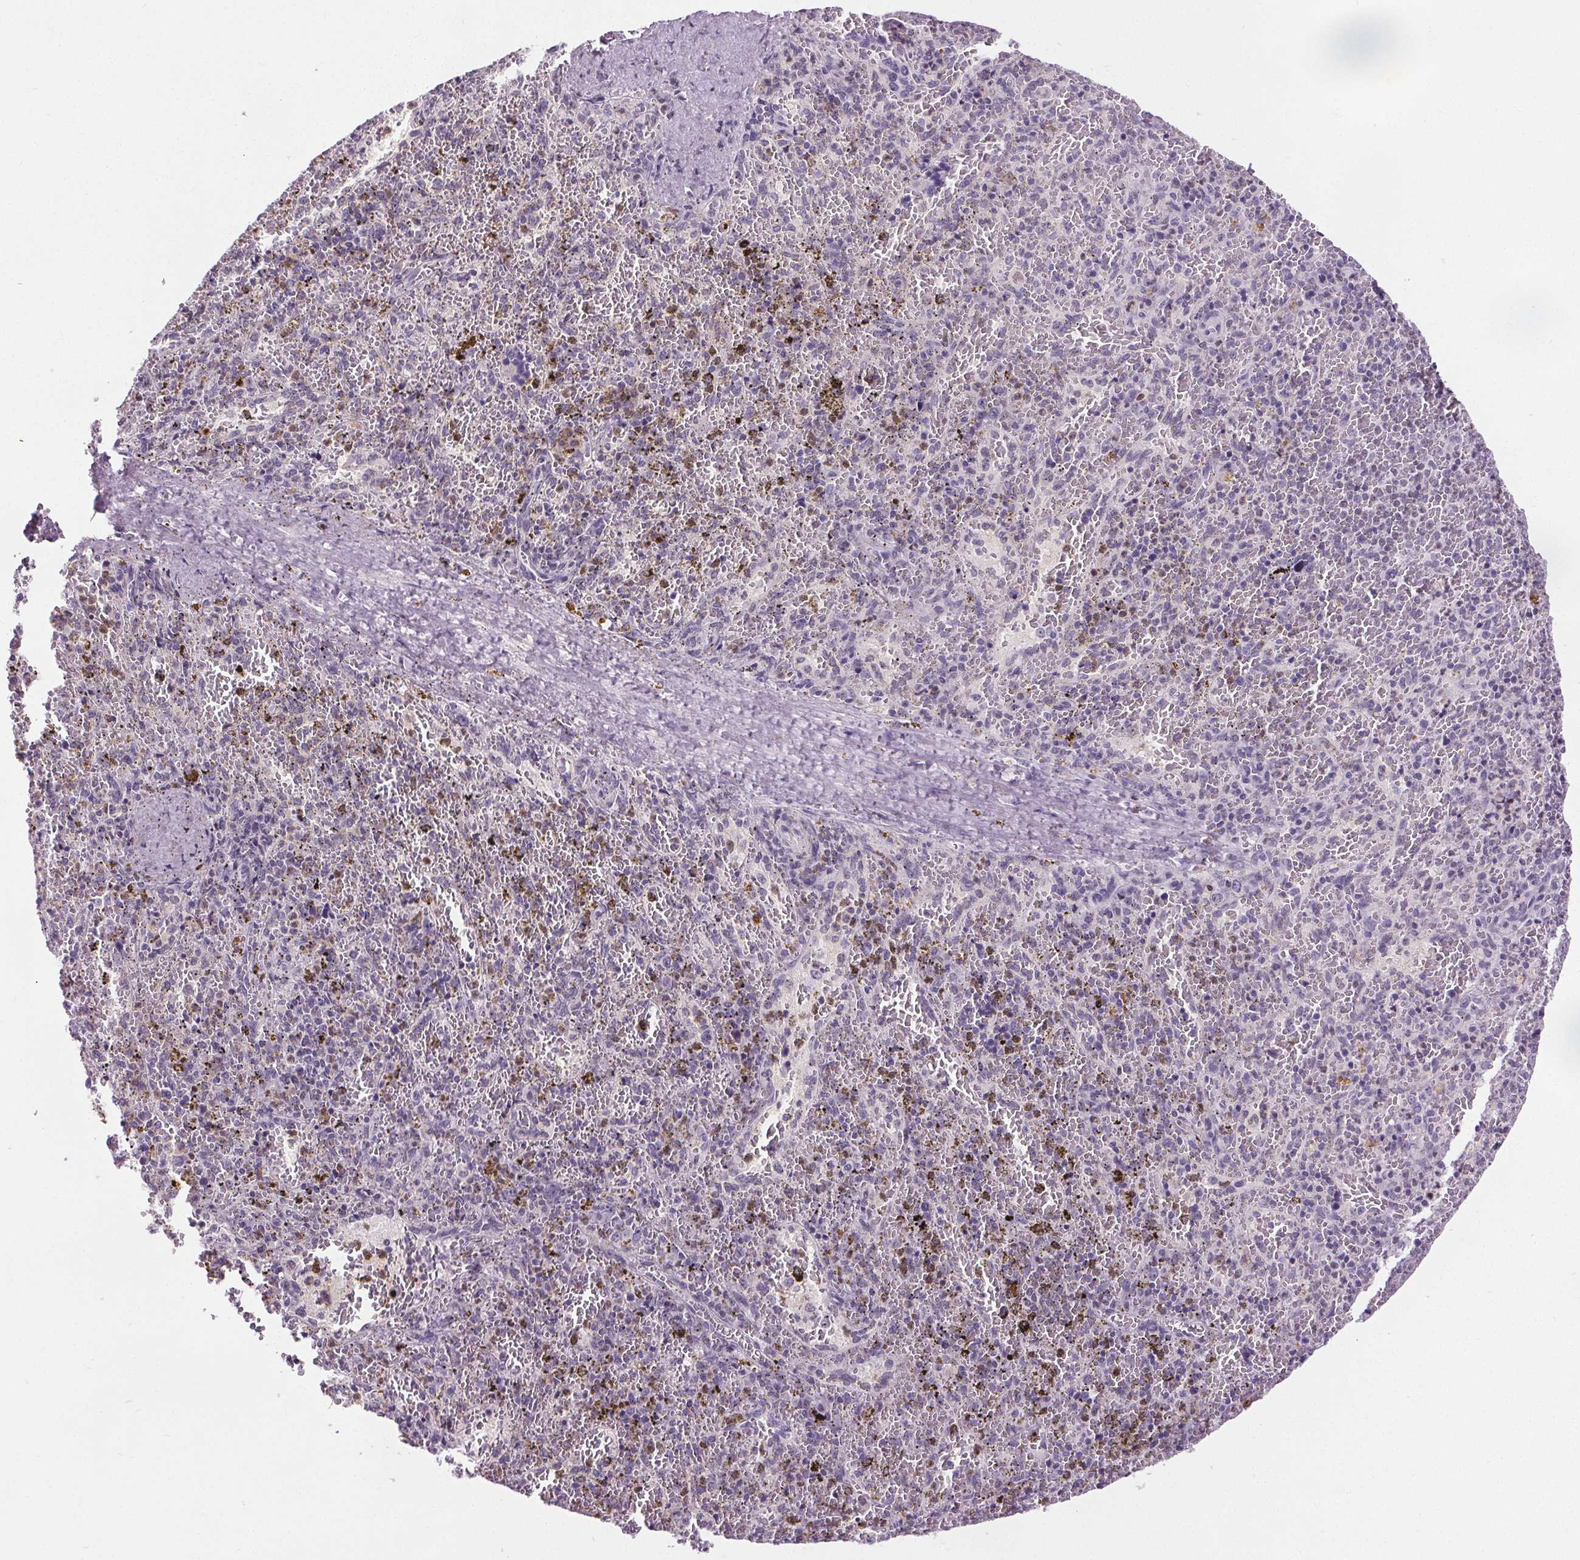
{"staining": {"intensity": "negative", "quantity": "none", "location": "none"}, "tissue": "spleen", "cell_type": "Cells in red pulp", "image_type": "normal", "snomed": [{"axis": "morphology", "description": "Normal tissue, NOS"}, {"axis": "topography", "description": "Spleen"}], "caption": "The image displays no staining of cells in red pulp in unremarkable spleen.", "gene": "TMEM240", "patient": {"sex": "female", "age": 50}}